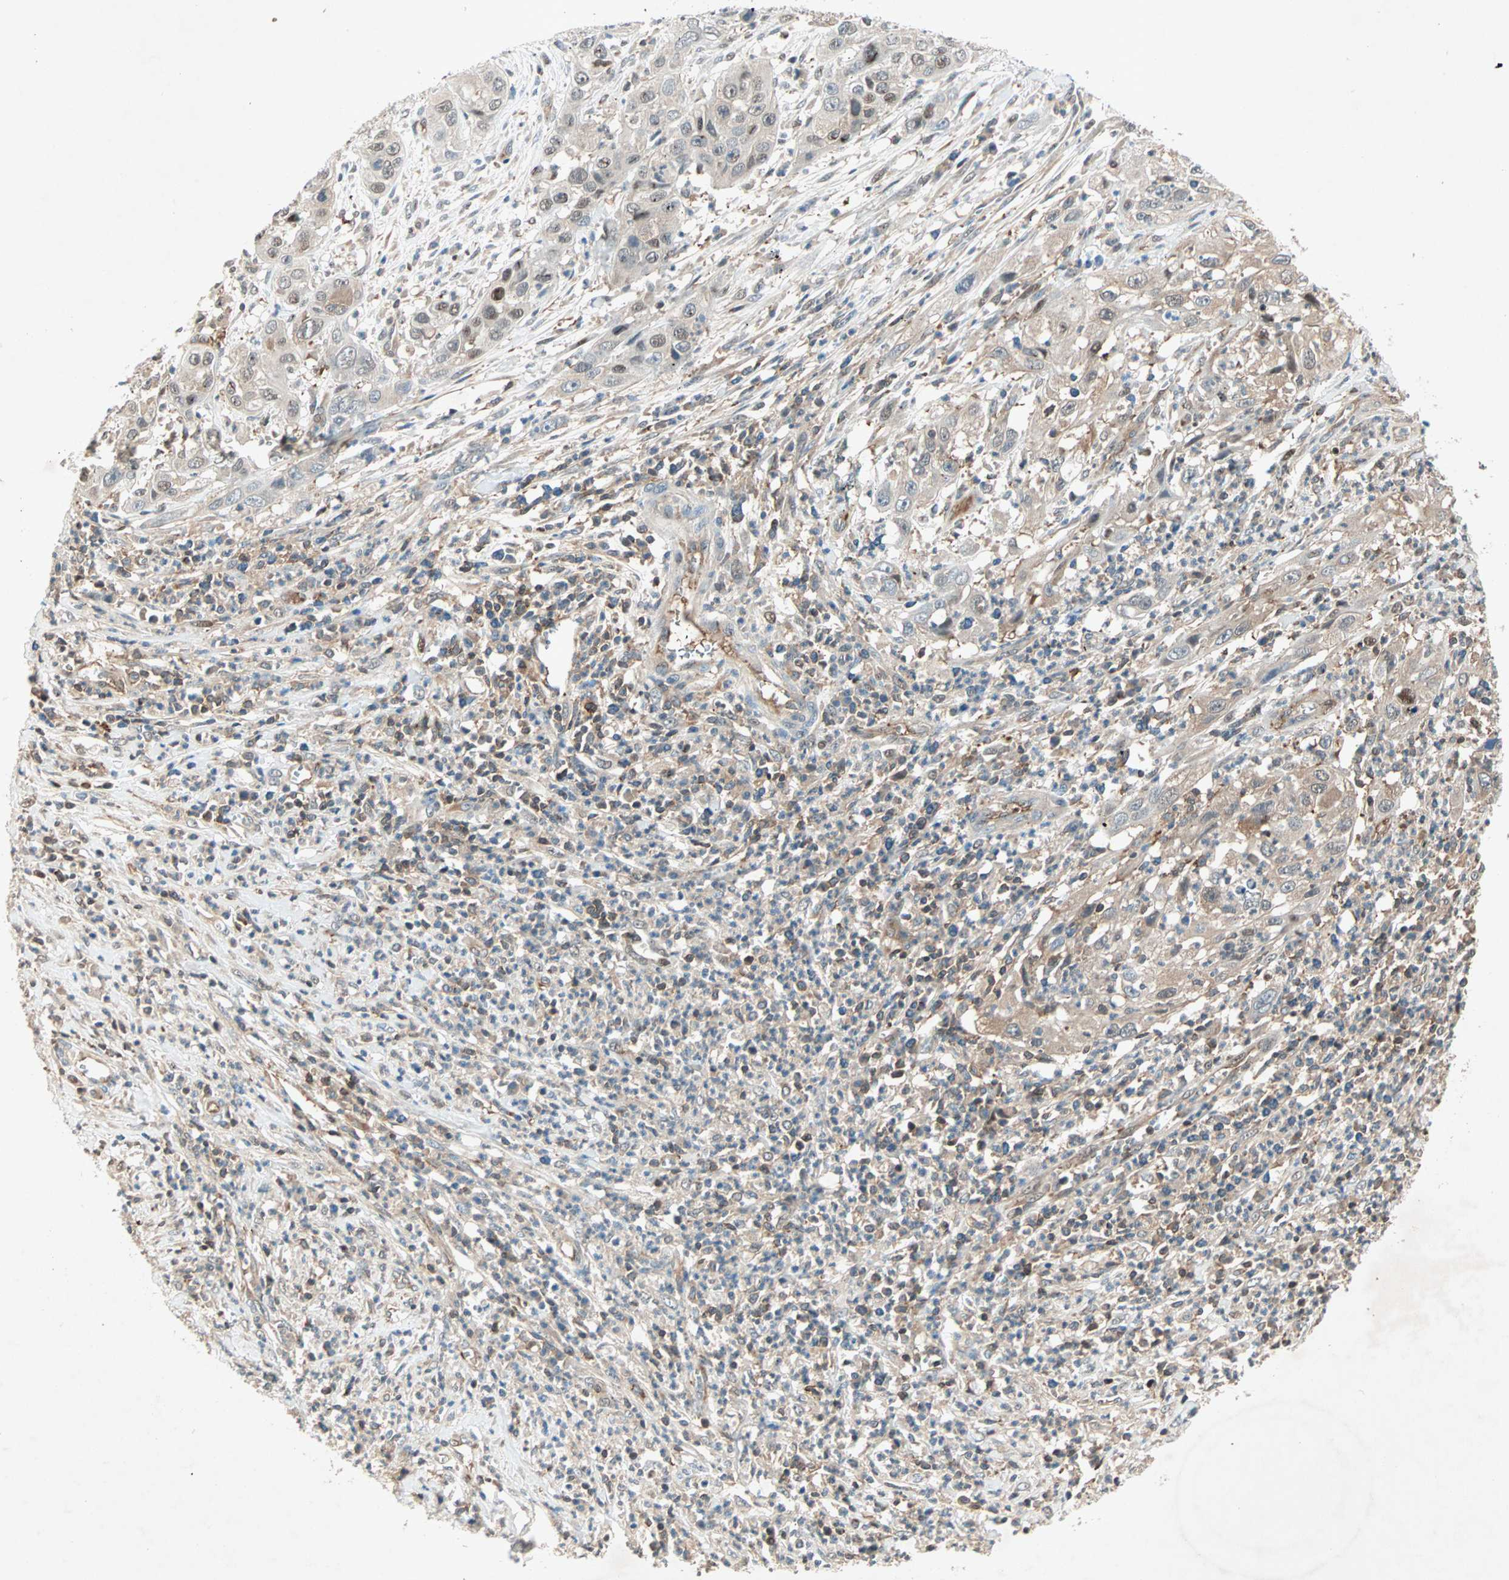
{"staining": {"intensity": "weak", "quantity": ">75%", "location": "cytoplasmic/membranous,nuclear"}, "tissue": "cervical cancer", "cell_type": "Tumor cells", "image_type": "cancer", "snomed": [{"axis": "morphology", "description": "Squamous cell carcinoma, NOS"}, {"axis": "topography", "description": "Cervix"}], "caption": "An image of cervical cancer (squamous cell carcinoma) stained for a protein reveals weak cytoplasmic/membranous and nuclear brown staining in tumor cells. The staining was performed using DAB (3,3'-diaminobenzidine) to visualize the protein expression in brown, while the nuclei were stained in blue with hematoxylin (Magnification: 20x).", "gene": "TEC", "patient": {"sex": "female", "age": 32}}